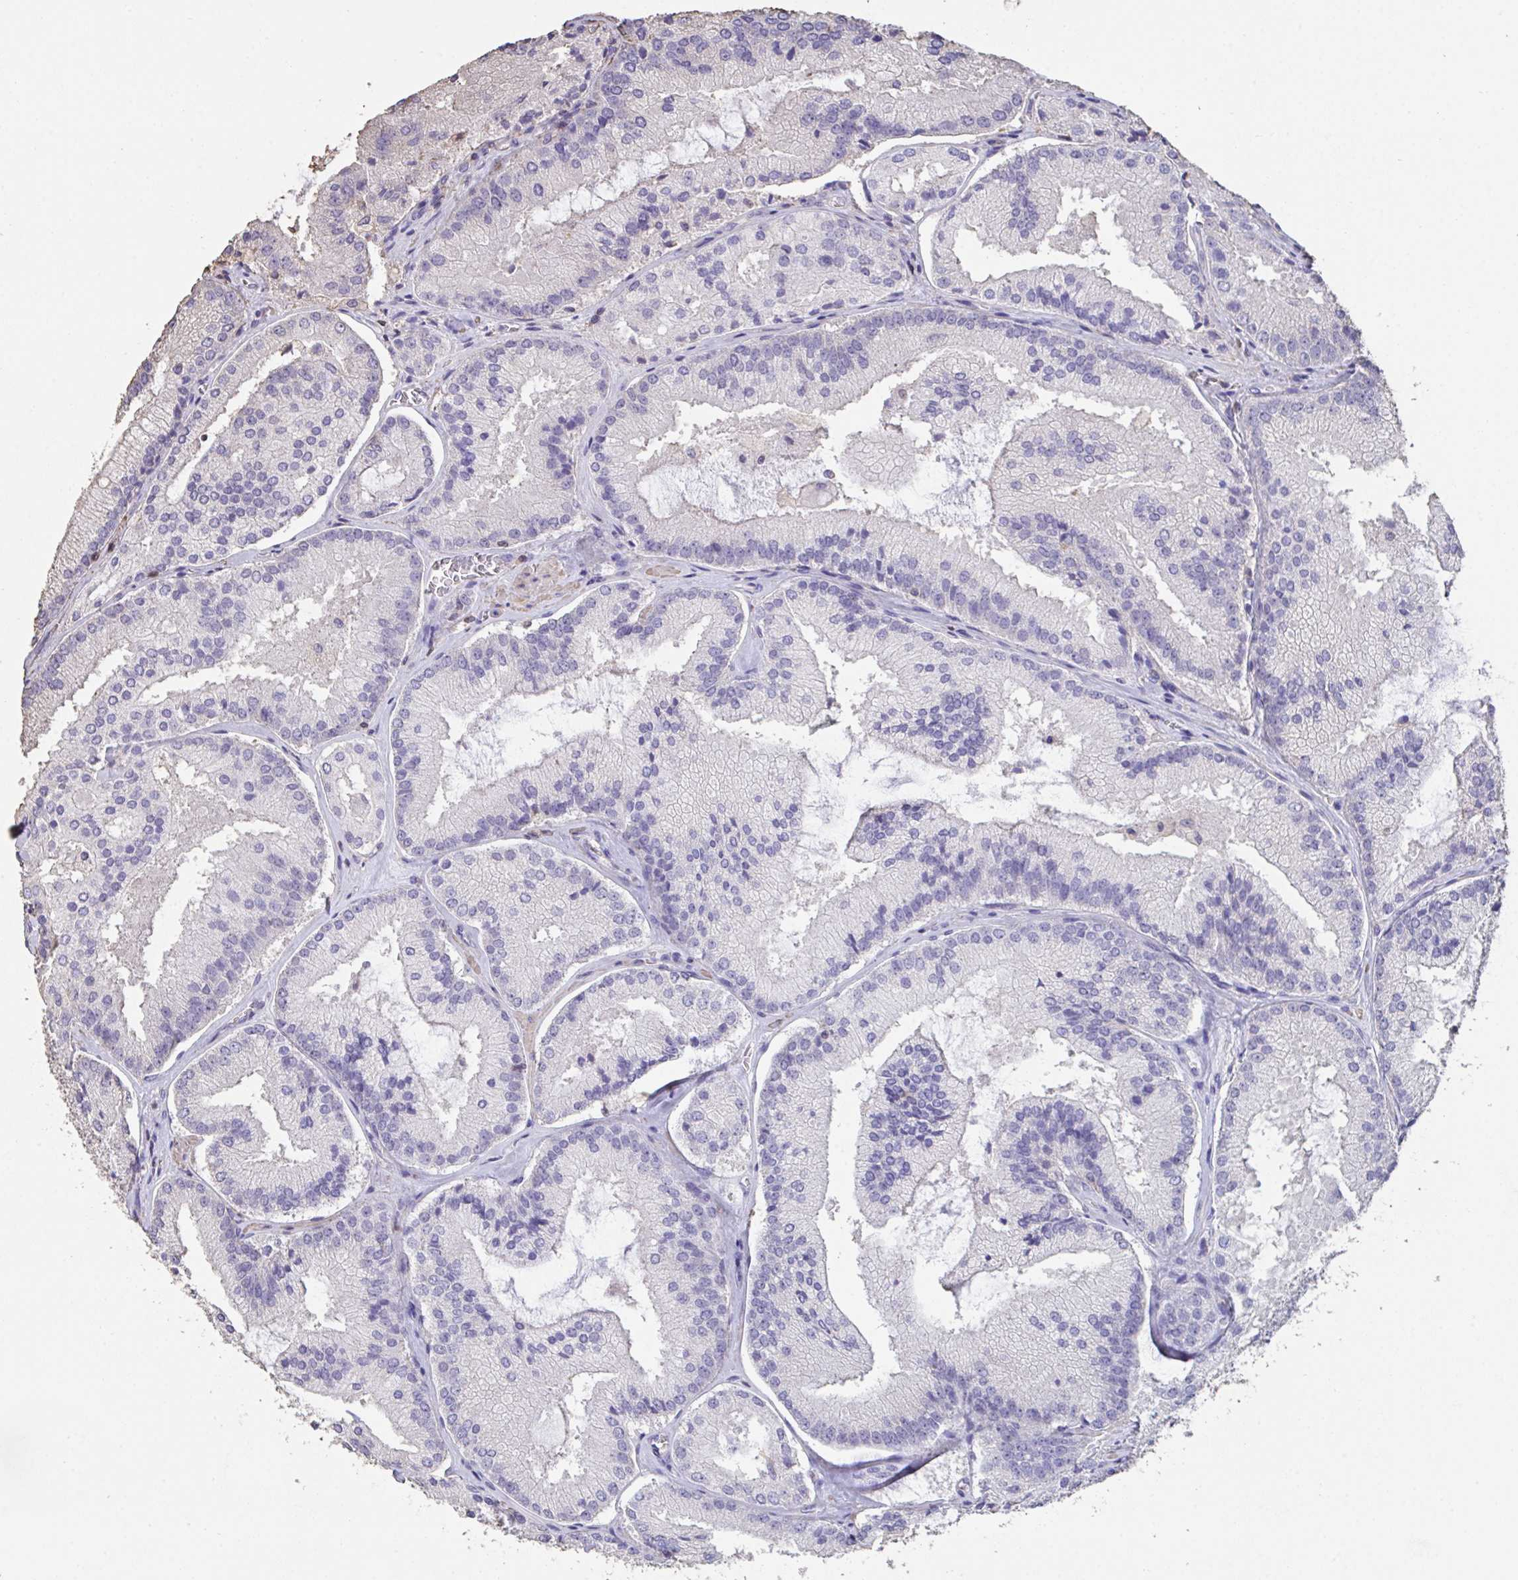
{"staining": {"intensity": "negative", "quantity": "none", "location": "none"}, "tissue": "prostate cancer", "cell_type": "Tumor cells", "image_type": "cancer", "snomed": [{"axis": "morphology", "description": "Adenocarcinoma, High grade"}, {"axis": "topography", "description": "Prostate"}], "caption": "Adenocarcinoma (high-grade) (prostate) was stained to show a protein in brown. There is no significant positivity in tumor cells. (Brightfield microscopy of DAB immunohistochemistry (IHC) at high magnification).", "gene": "IL23R", "patient": {"sex": "male", "age": 73}}